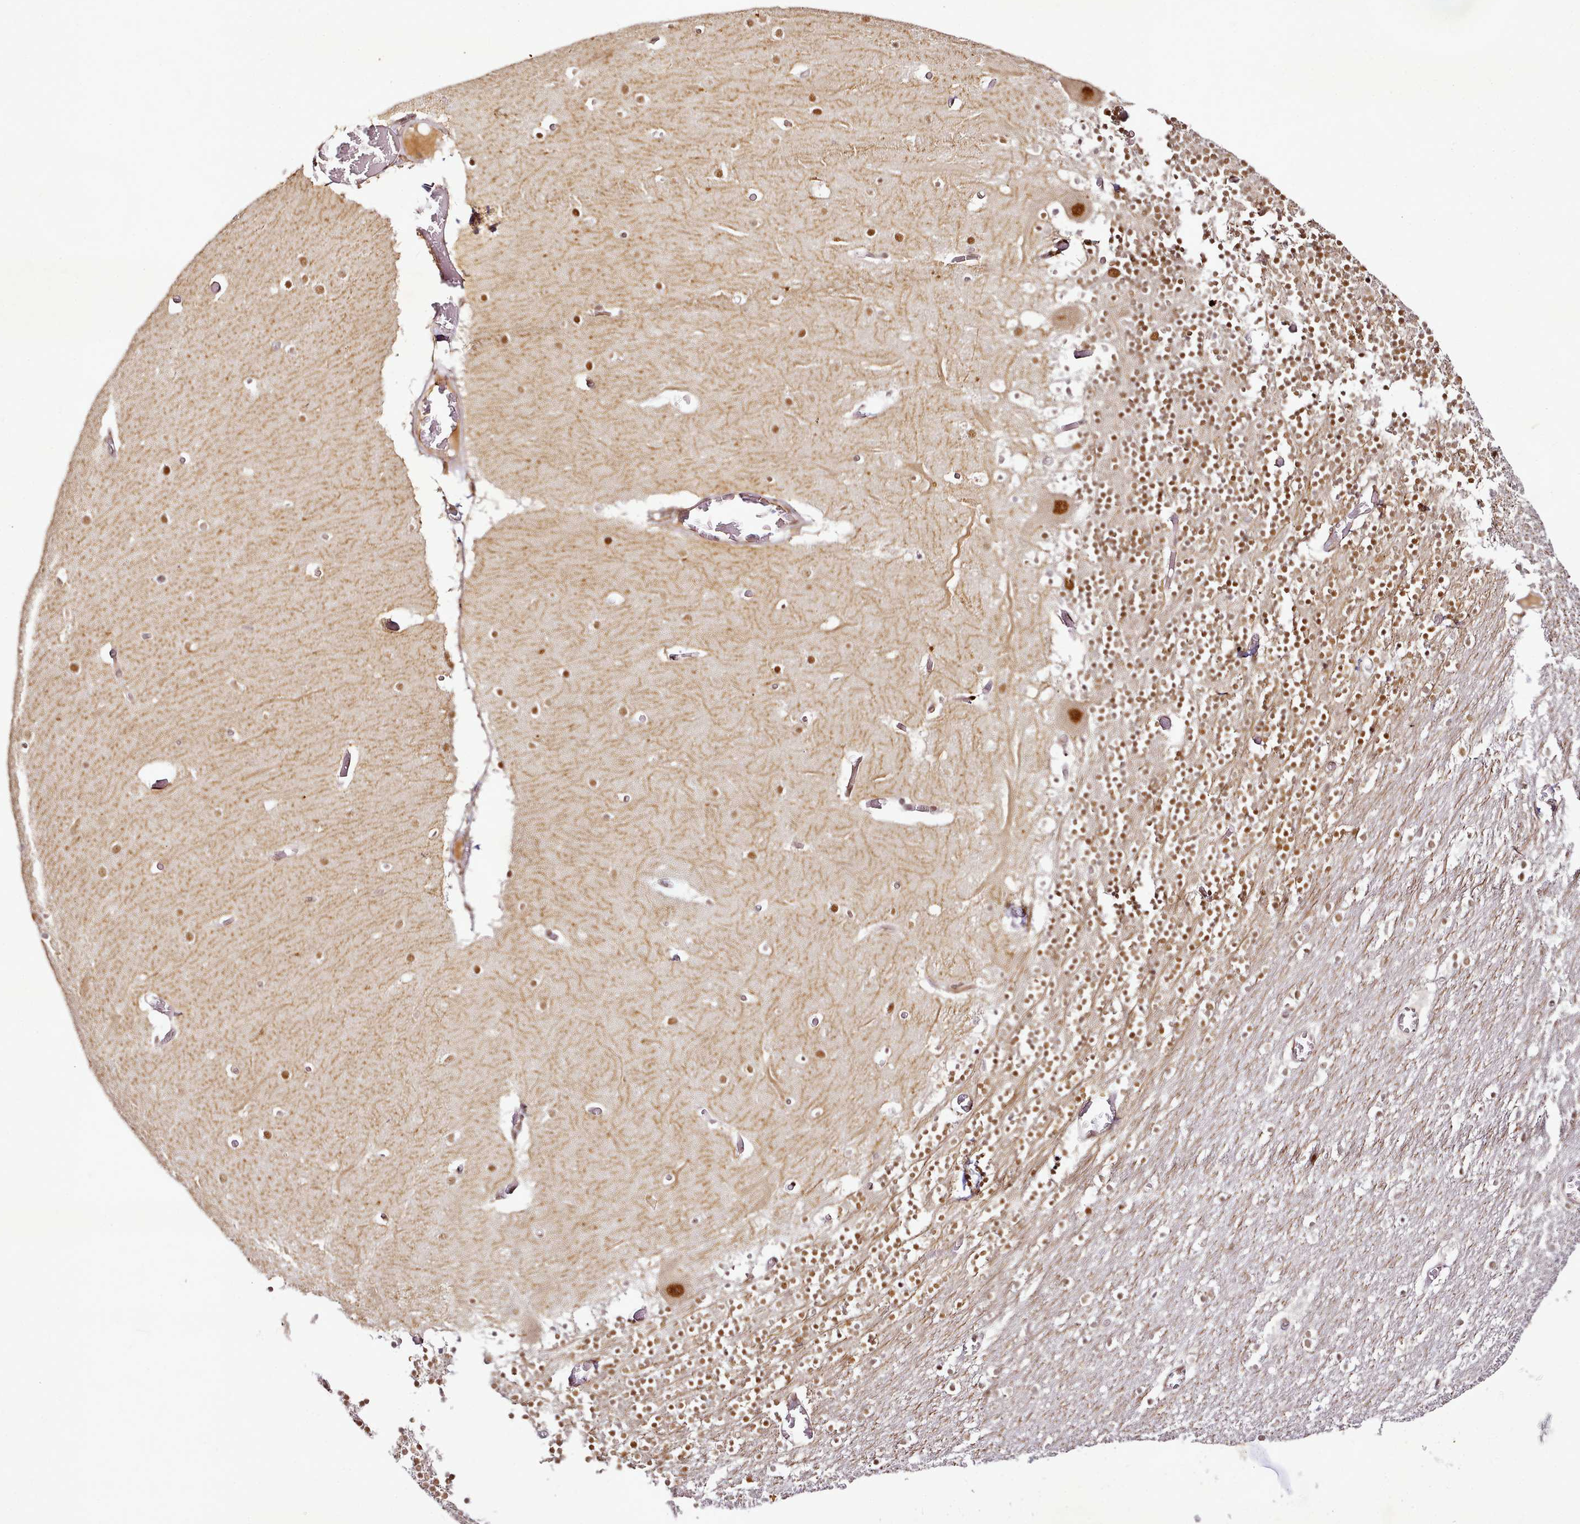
{"staining": {"intensity": "moderate", "quantity": ">75%", "location": "nuclear"}, "tissue": "cerebellum", "cell_type": "Cells in granular layer", "image_type": "normal", "snomed": [{"axis": "morphology", "description": "Normal tissue, NOS"}, {"axis": "topography", "description": "Cerebellum"}], "caption": "IHC histopathology image of benign cerebellum: human cerebellum stained using immunohistochemistry exhibits medium levels of moderate protein expression localized specifically in the nuclear of cells in granular layer, appearing as a nuclear brown color.", "gene": "SYT15B", "patient": {"sex": "female", "age": 28}}